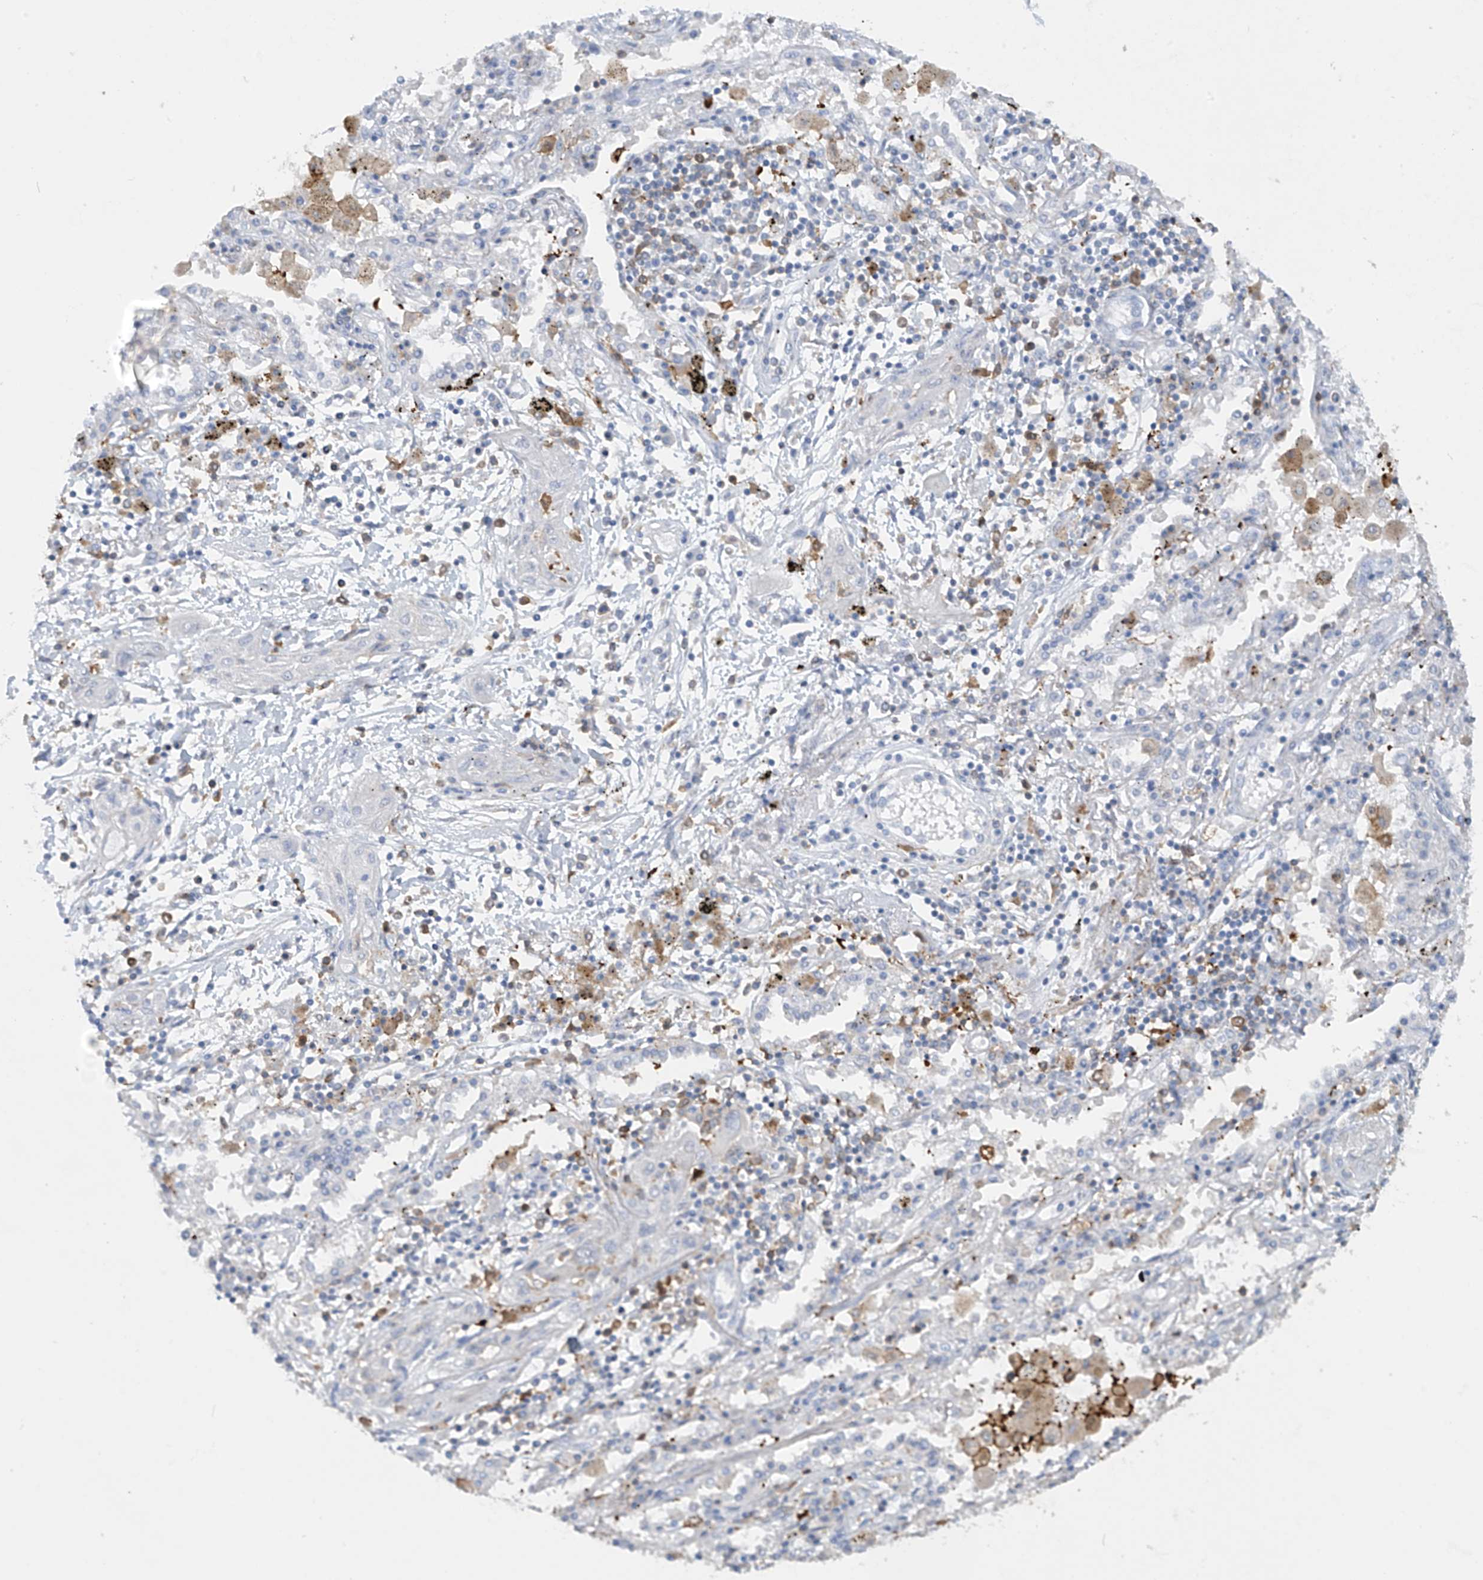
{"staining": {"intensity": "negative", "quantity": "none", "location": "none"}, "tissue": "lung cancer", "cell_type": "Tumor cells", "image_type": "cancer", "snomed": [{"axis": "morphology", "description": "Squamous cell carcinoma, NOS"}, {"axis": "topography", "description": "Lung"}], "caption": "The photomicrograph exhibits no staining of tumor cells in lung cancer.", "gene": "TRMT2B", "patient": {"sex": "female", "age": 47}}